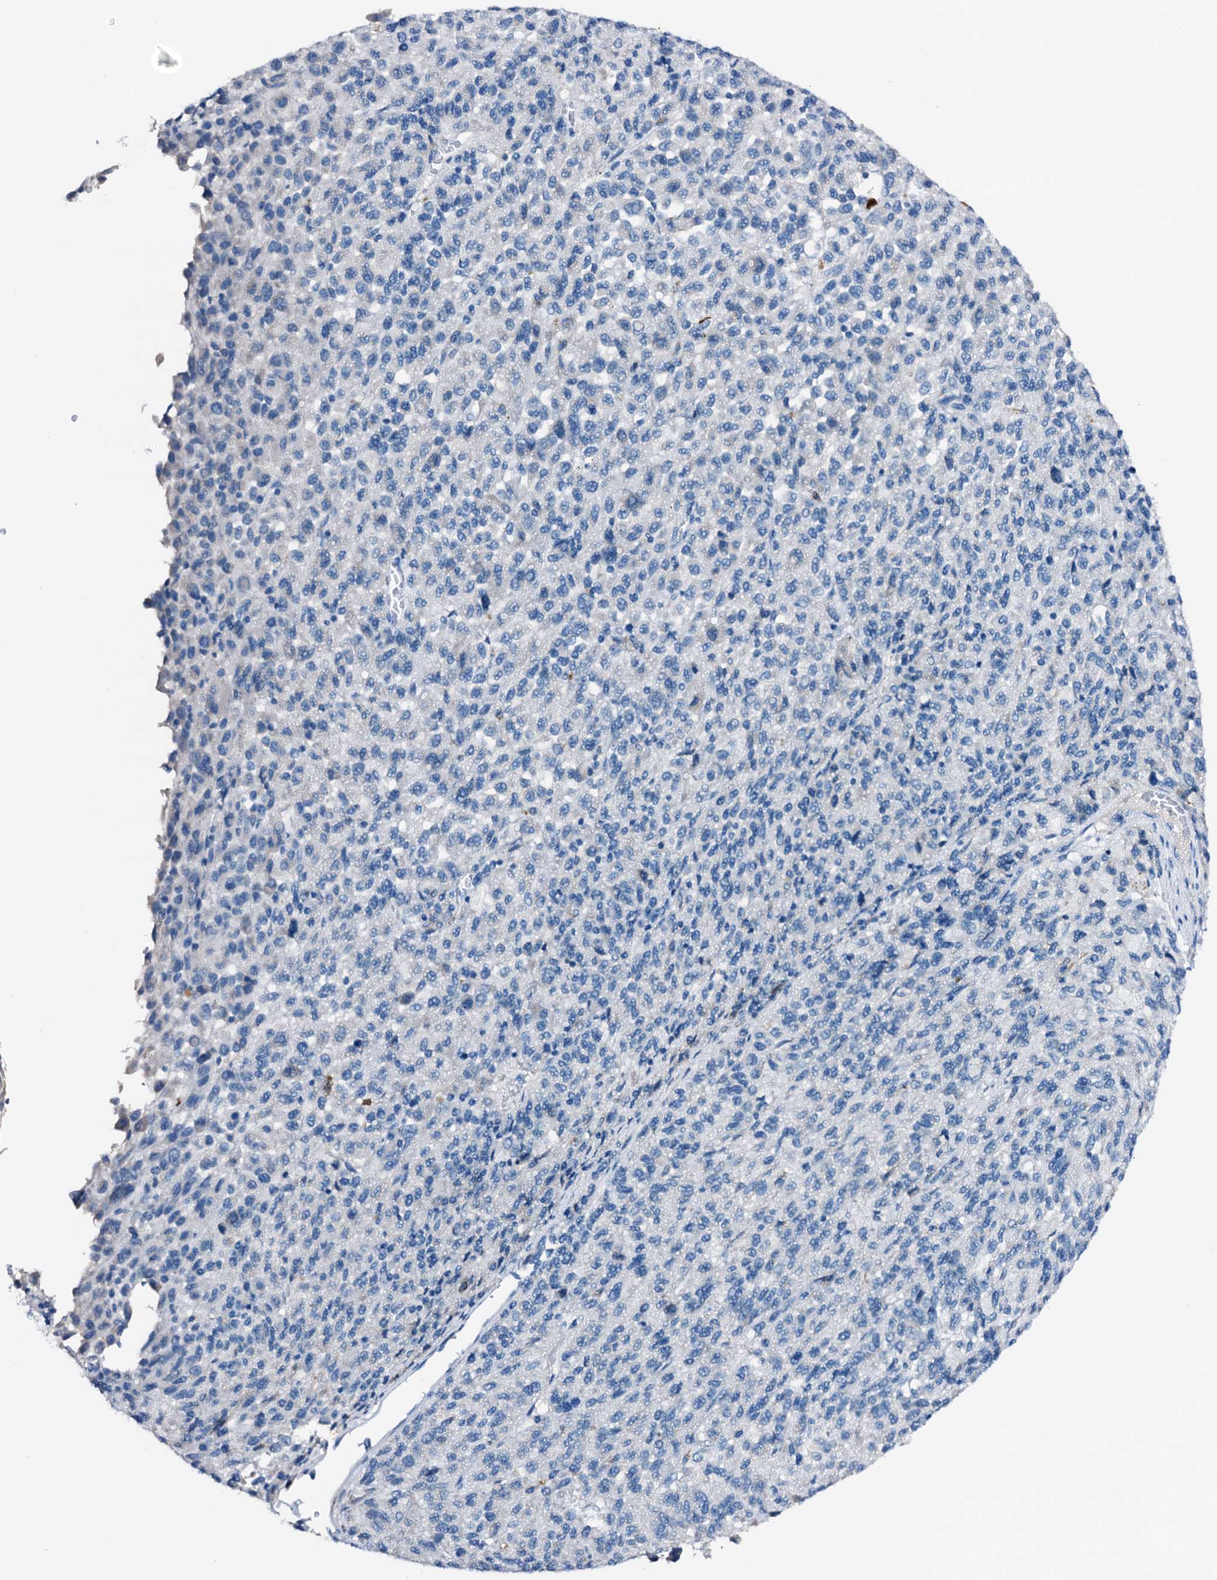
{"staining": {"intensity": "negative", "quantity": "none", "location": "none"}, "tissue": "melanoma", "cell_type": "Tumor cells", "image_type": "cancer", "snomed": [{"axis": "morphology", "description": "Malignant melanoma, Metastatic site"}, {"axis": "topography", "description": "Lung"}], "caption": "Image shows no protein staining in tumor cells of malignant melanoma (metastatic site) tissue.", "gene": "C1QTNF4", "patient": {"sex": "male", "age": 64}}